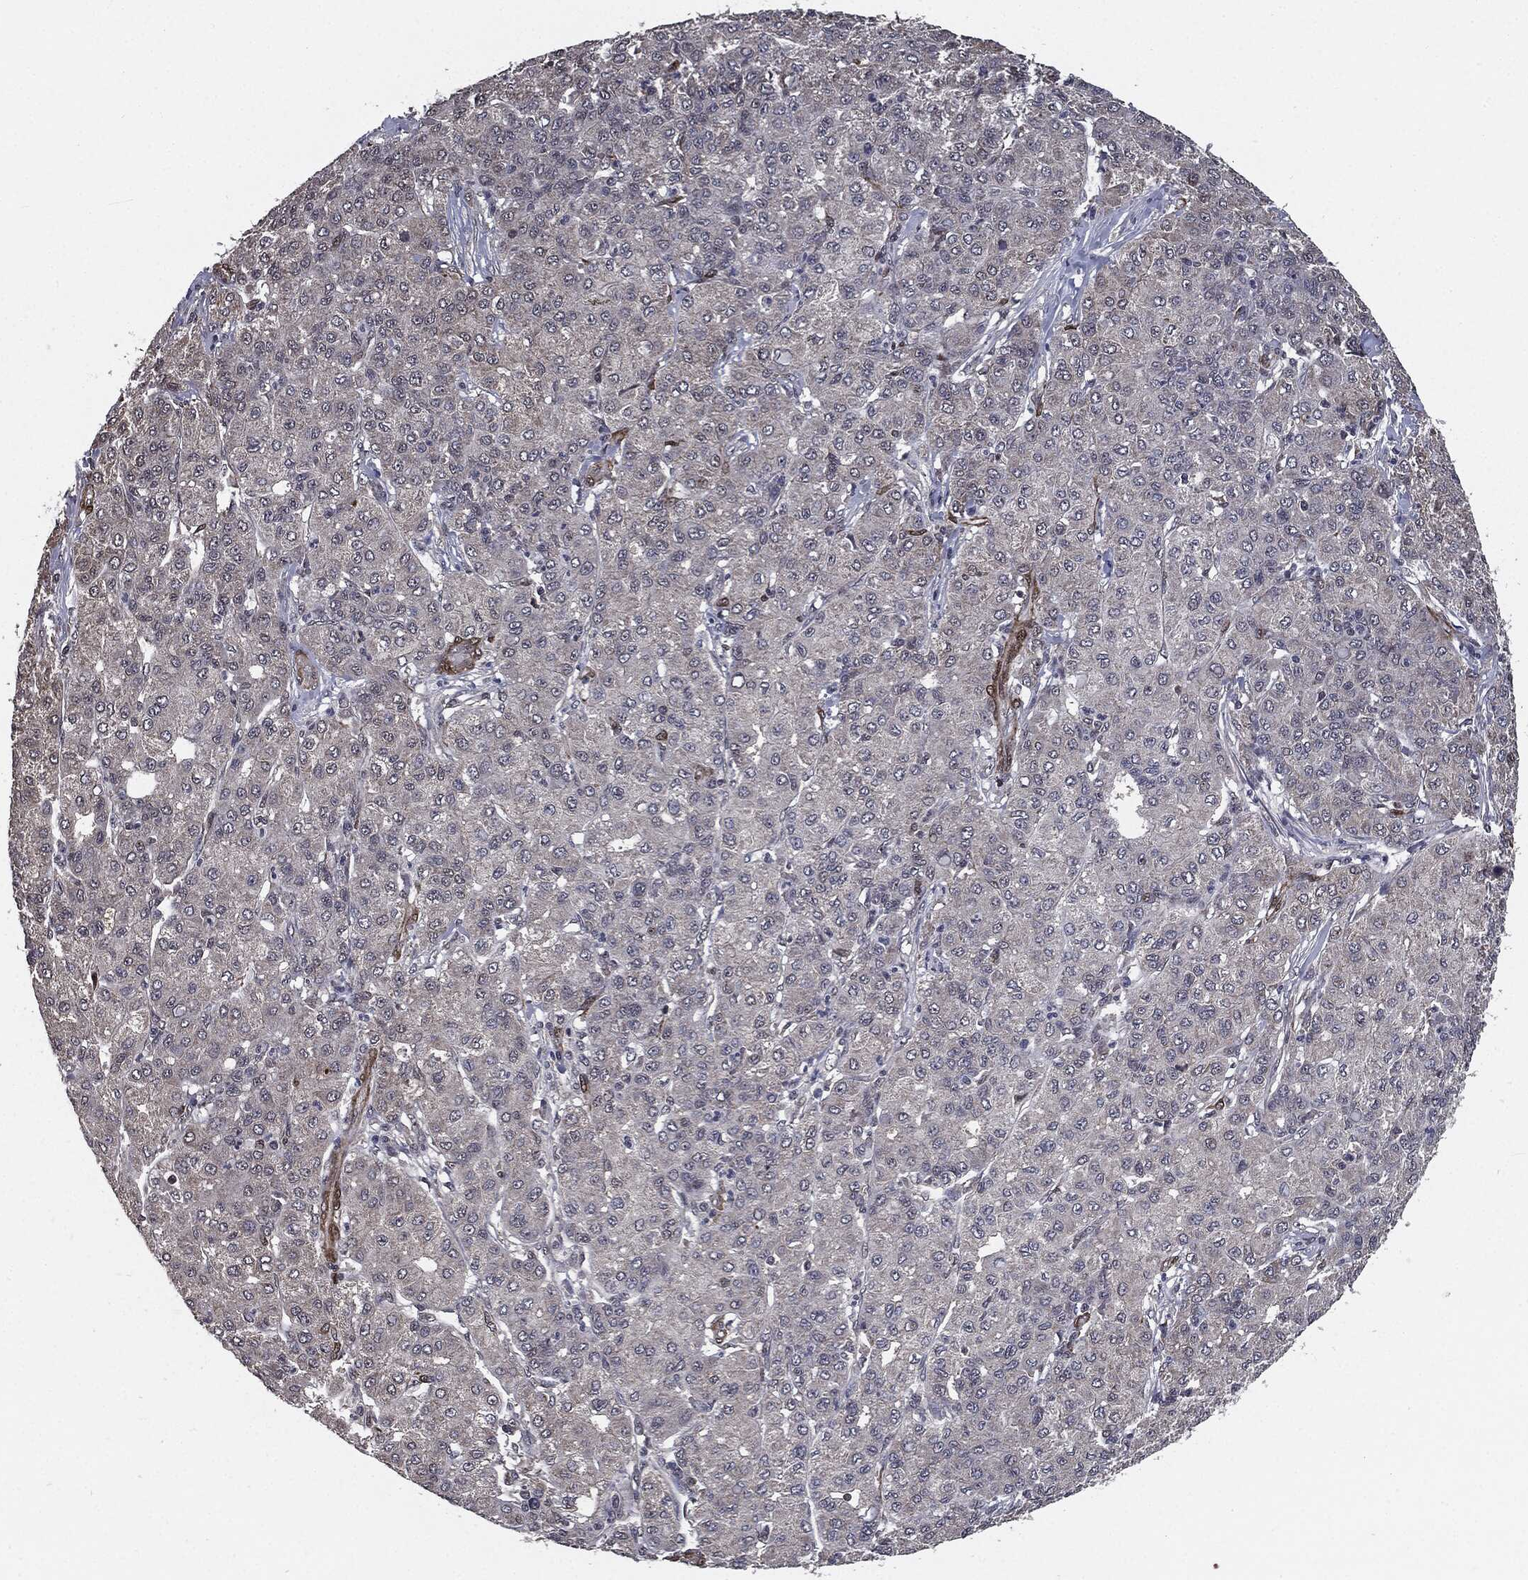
{"staining": {"intensity": "negative", "quantity": "none", "location": "none"}, "tissue": "liver cancer", "cell_type": "Tumor cells", "image_type": "cancer", "snomed": [{"axis": "morphology", "description": "Carcinoma, Hepatocellular, NOS"}, {"axis": "topography", "description": "Liver"}], "caption": "Tumor cells are negative for protein expression in human hepatocellular carcinoma (liver).", "gene": "PTPA", "patient": {"sex": "male", "age": 65}}